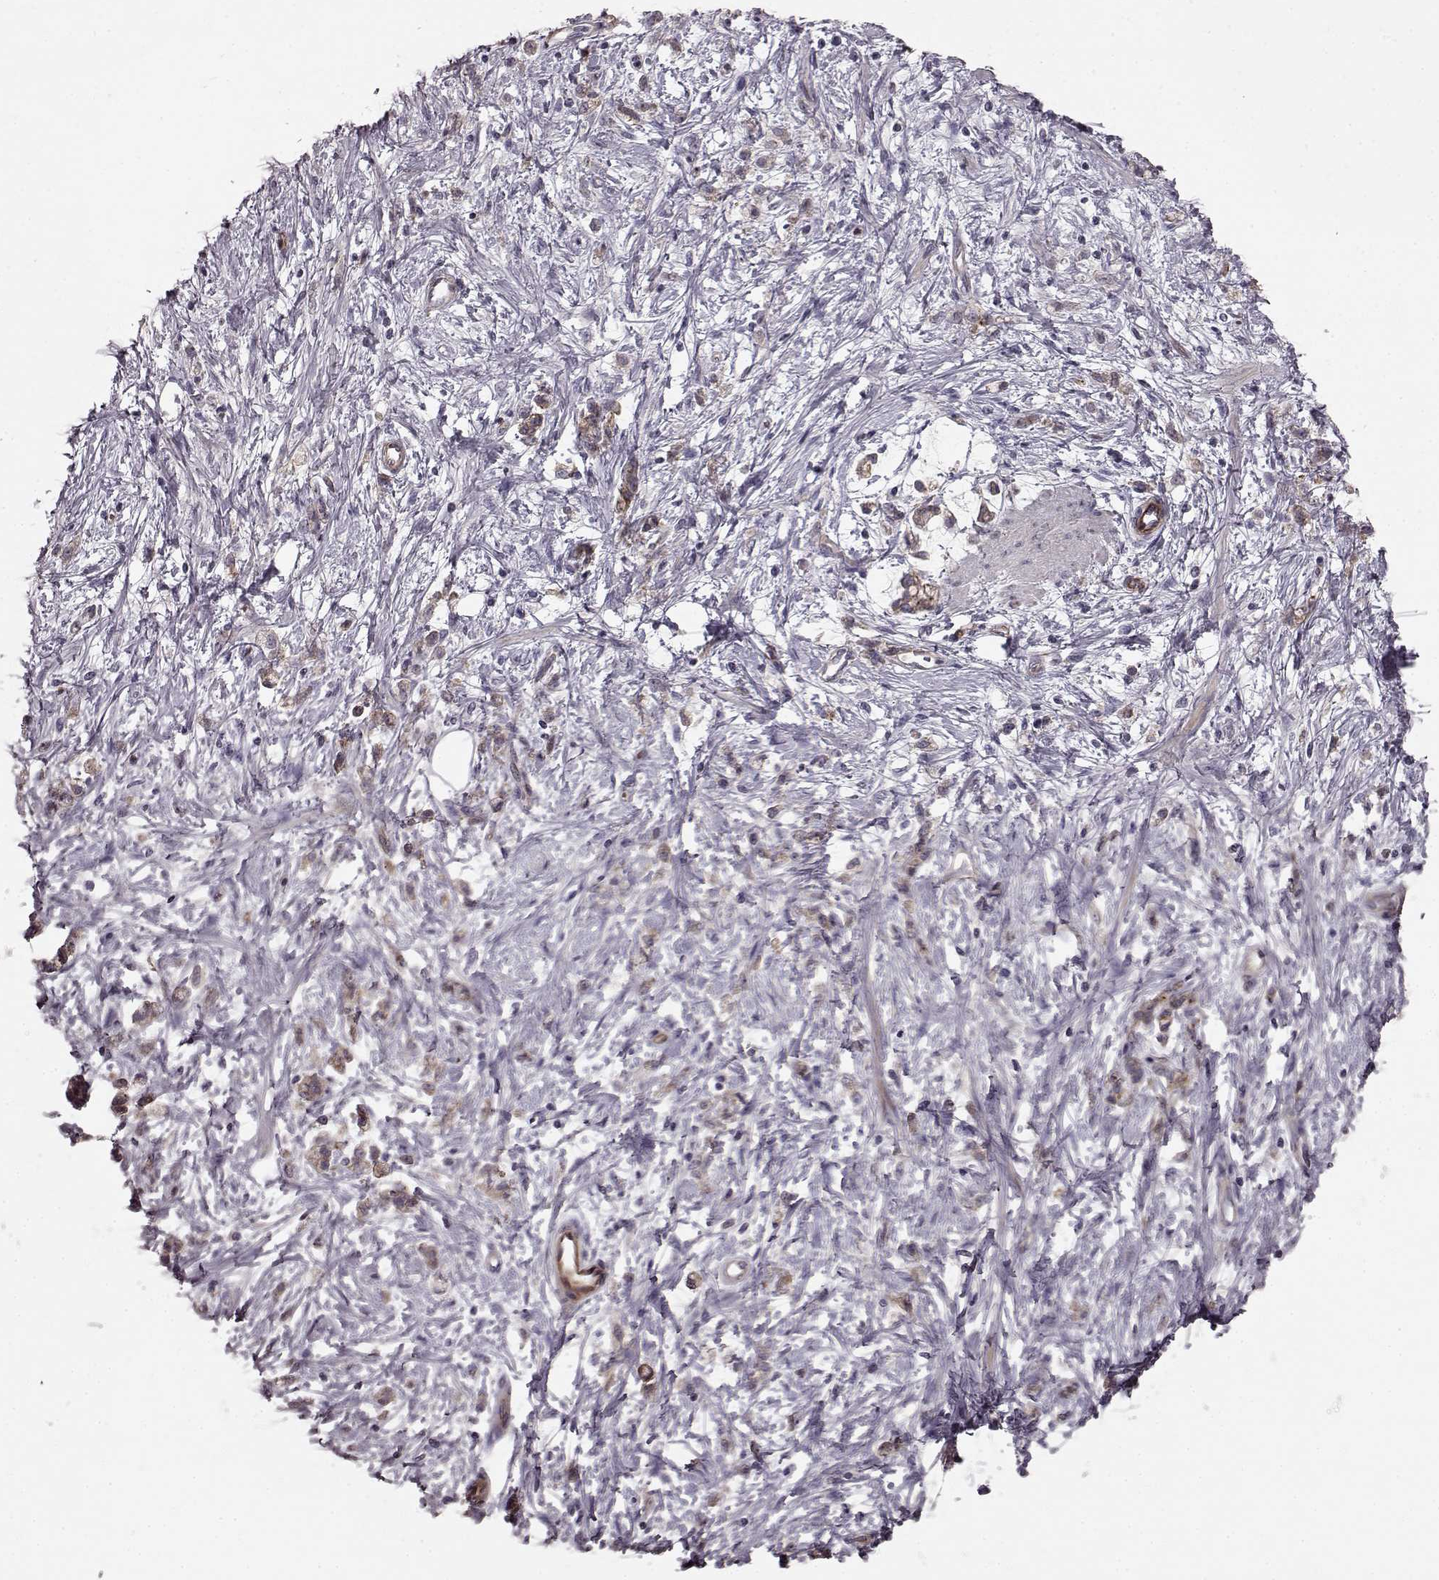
{"staining": {"intensity": "weak", "quantity": "<25%", "location": "cytoplasmic/membranous"}, "tissue": "stomach cancer", "cell_type": "Tumor cells", "image_type": "cancer", "snomed": [{"axis": "morphology", "description": "Adenocarcinoma, NOS"}, {"axis": "topography", "description": "Stomach"}], "caption": "Image shows no significant protein expression in tumor cells of adenocarcinoma (stomach).", "gene": "SLC22A18", "patient": {"sex": "female", "age": 60}}